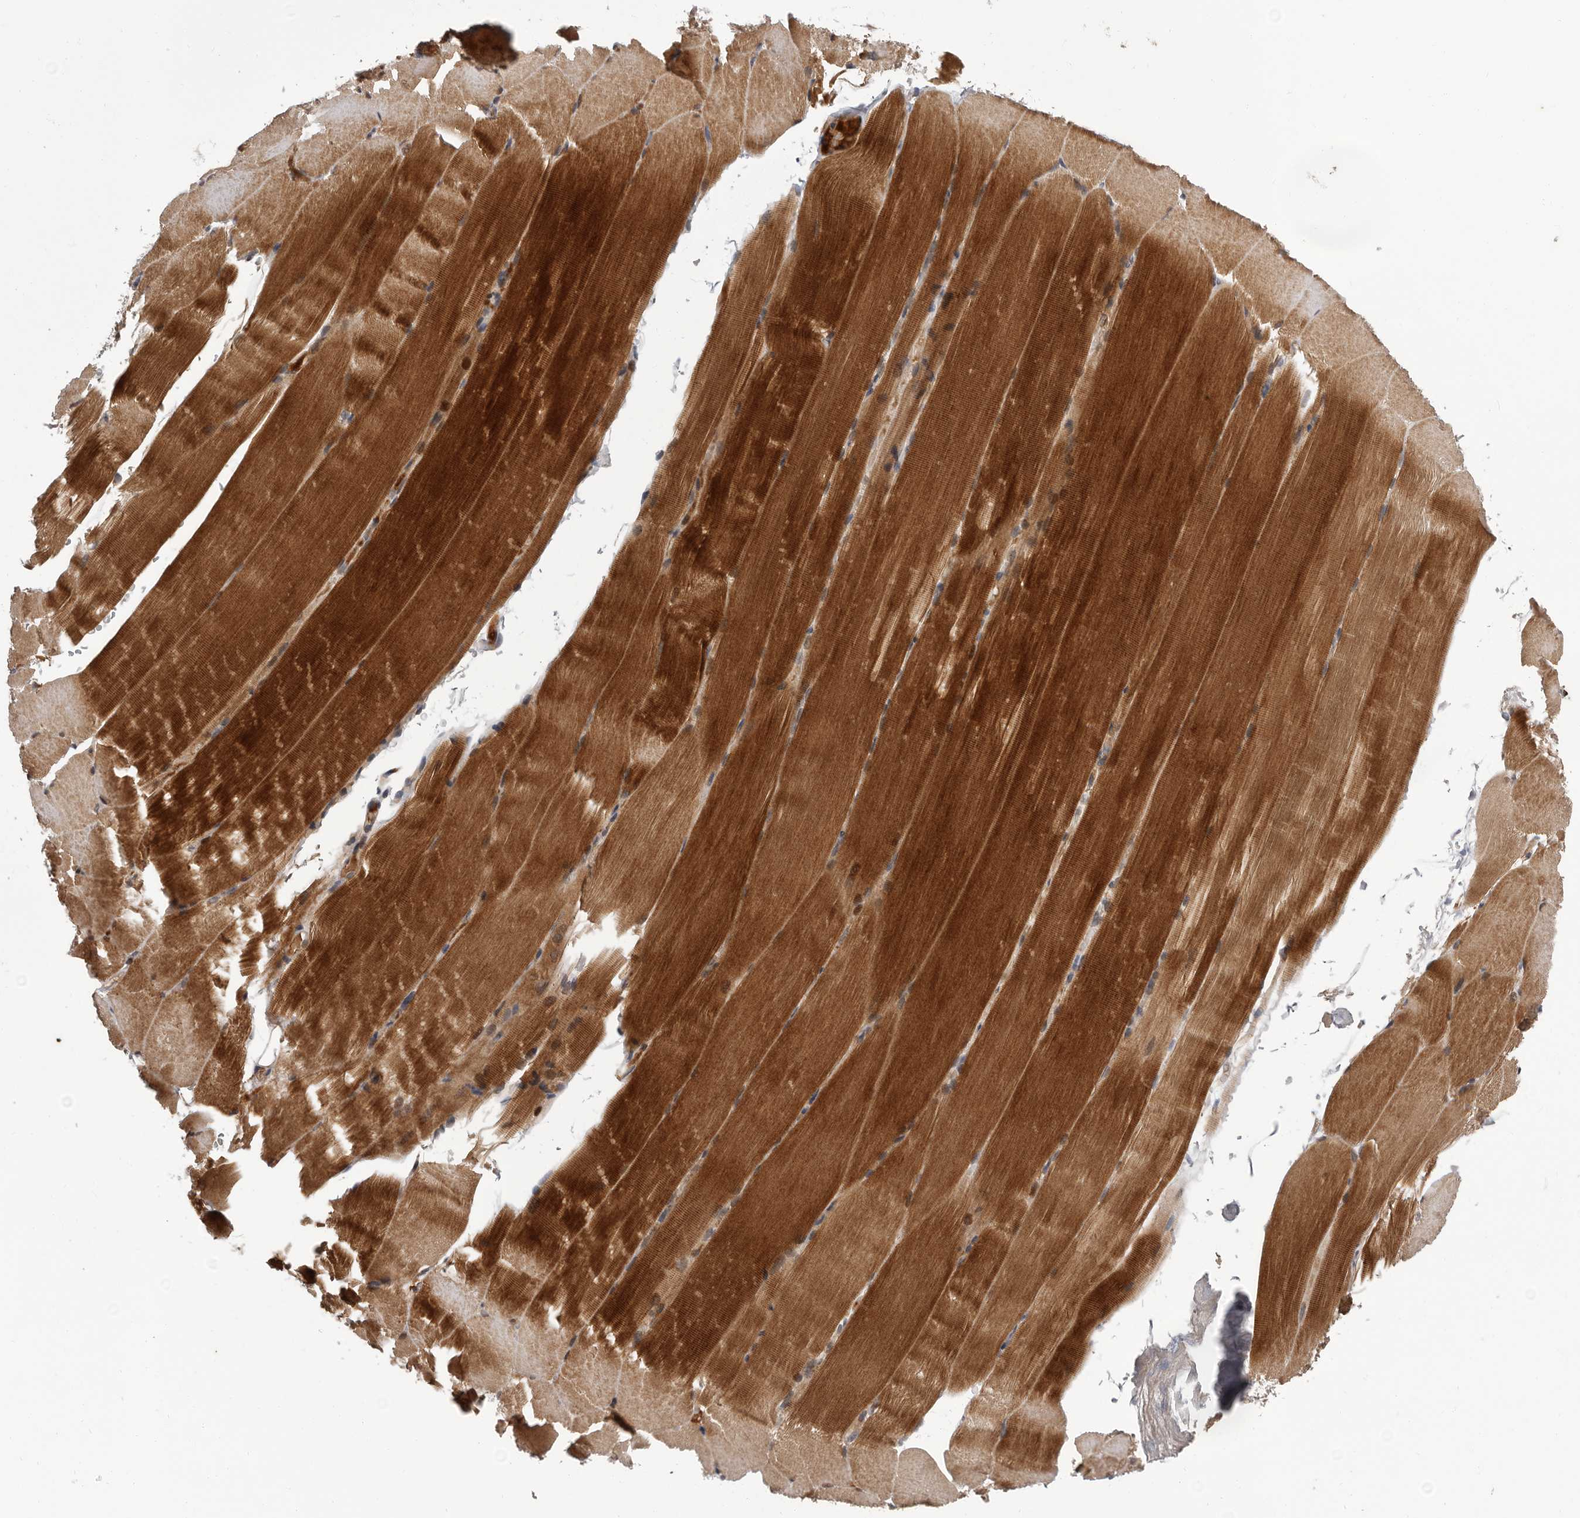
{"staining": {"intensity": "strong", "quantity": ">75%", "location": "cytoplasmic/membranous"}, "tissue": "skeletal muscle", "cell_type": "Myocytes", "image_type": "normal", "snomed": [{"axis": "morphology", "description": "Normal tissue, NOS"}, {"axis": "topography", "description": "Skeletal muscle"}, {"axis": "topography", "description": "Parathyroid gland"}], "caption": "The immunohistochemical stain highlights strong cytoplasmic/membranous staining in myocytes of benign skeletal muscle. The protein of interest is stained brown, and the nuclei are stained in blue (DAB IHC with brightfield microscopy, high magnification).", "gene": "VPS37A", "patient": {"sex": "female", "age": 37}}